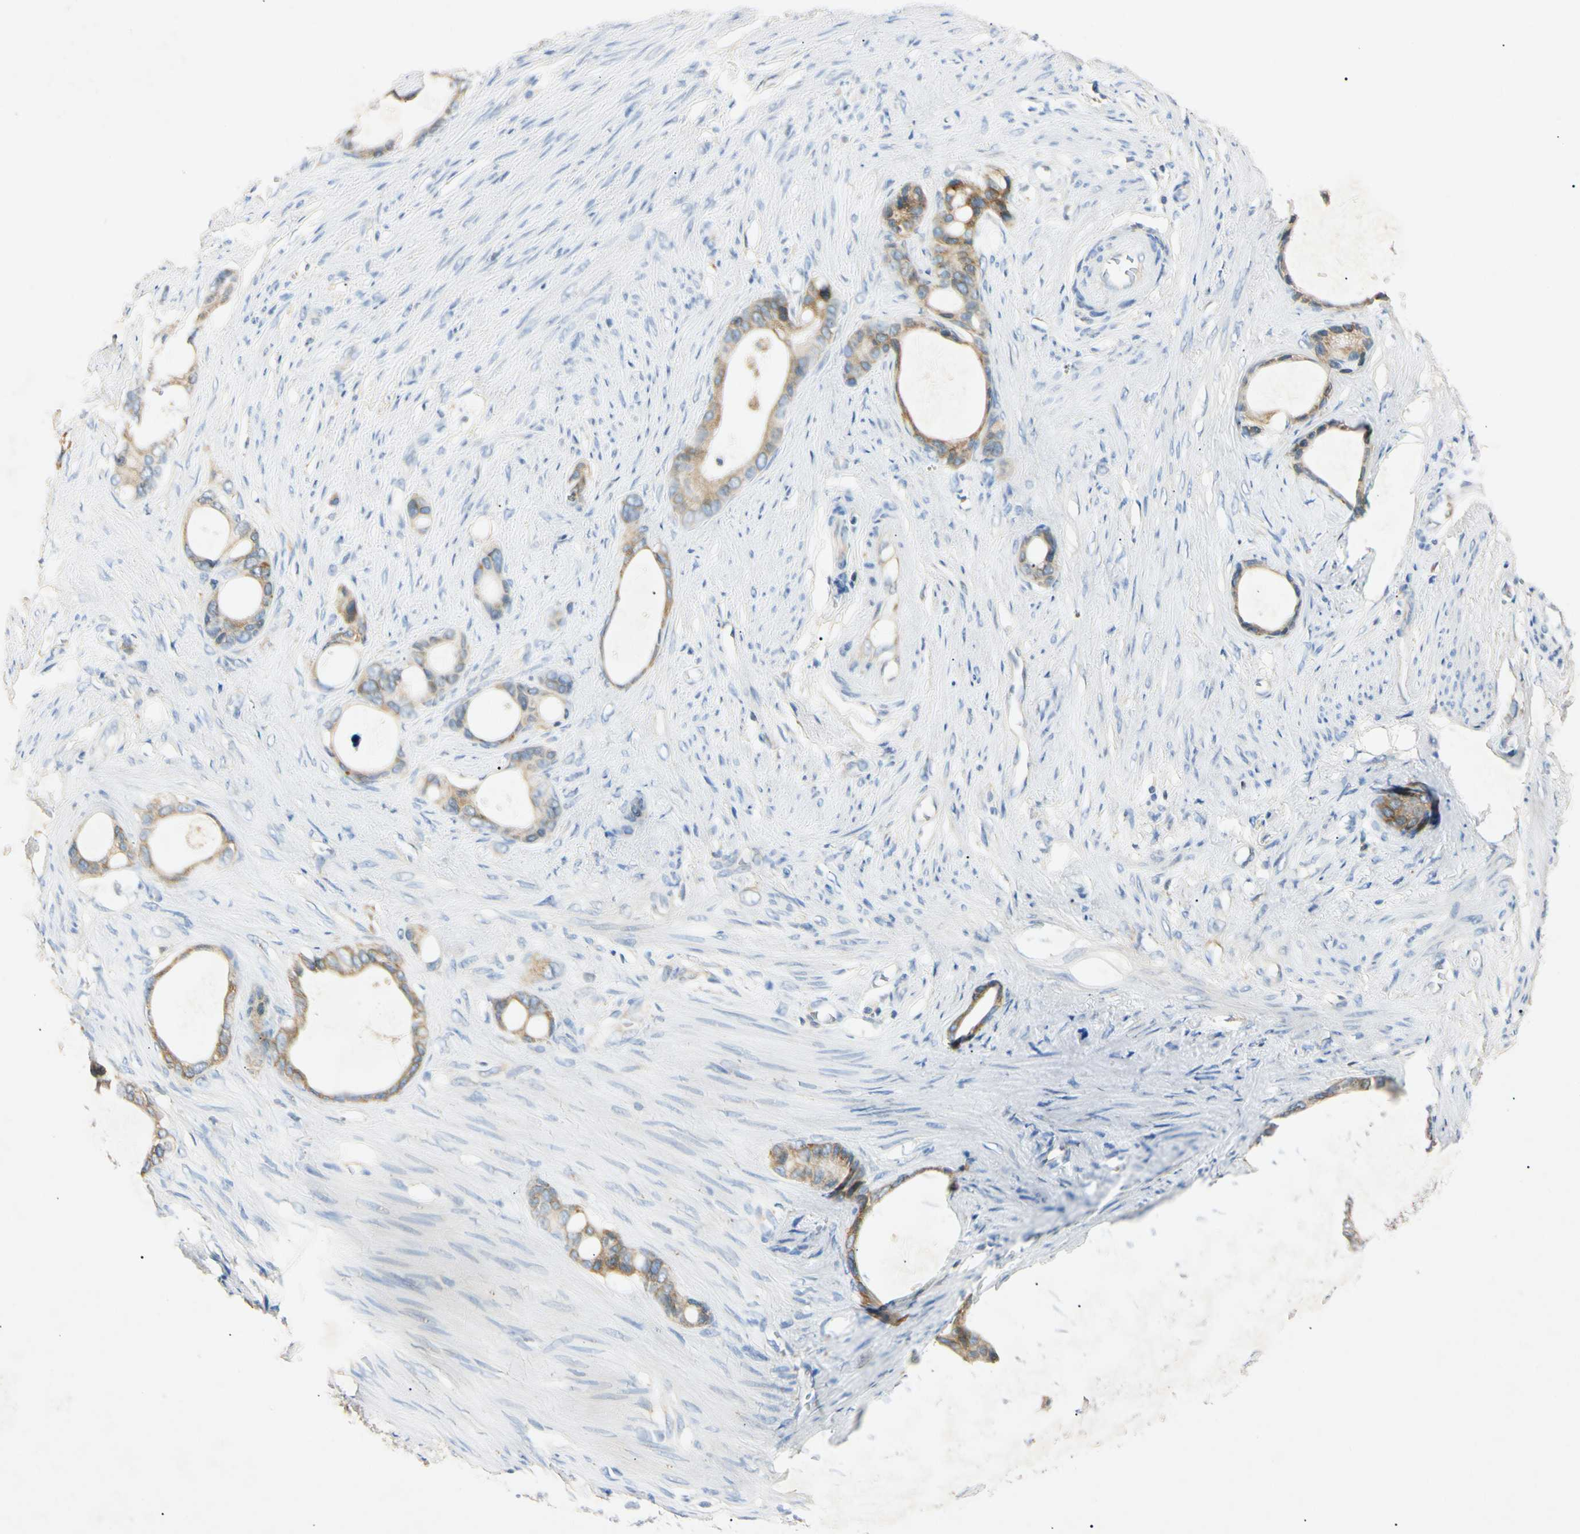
{"staining": {"intensity": "moderate", "quantity": ">75%", "location": "cytoplasmic/membranous"}, "tissue": "stomach cancer", "cell_type": "Tumor cells", "image_type": "cancer", "snomed": [{"axis": "morphology", "description": "Adenocarcinoma, NOS"}, {"axis": "topography", "description": "Stomach"}], "caption": "Stomach adenocarcinoma was stained to show a protein in brown. There is medium levels of moderate cytoplasmic/membranous positivity in approximately >75% of tumor cells.", "gene": "DNAJB12", "patient": {"sex": "female", "age": 75}}